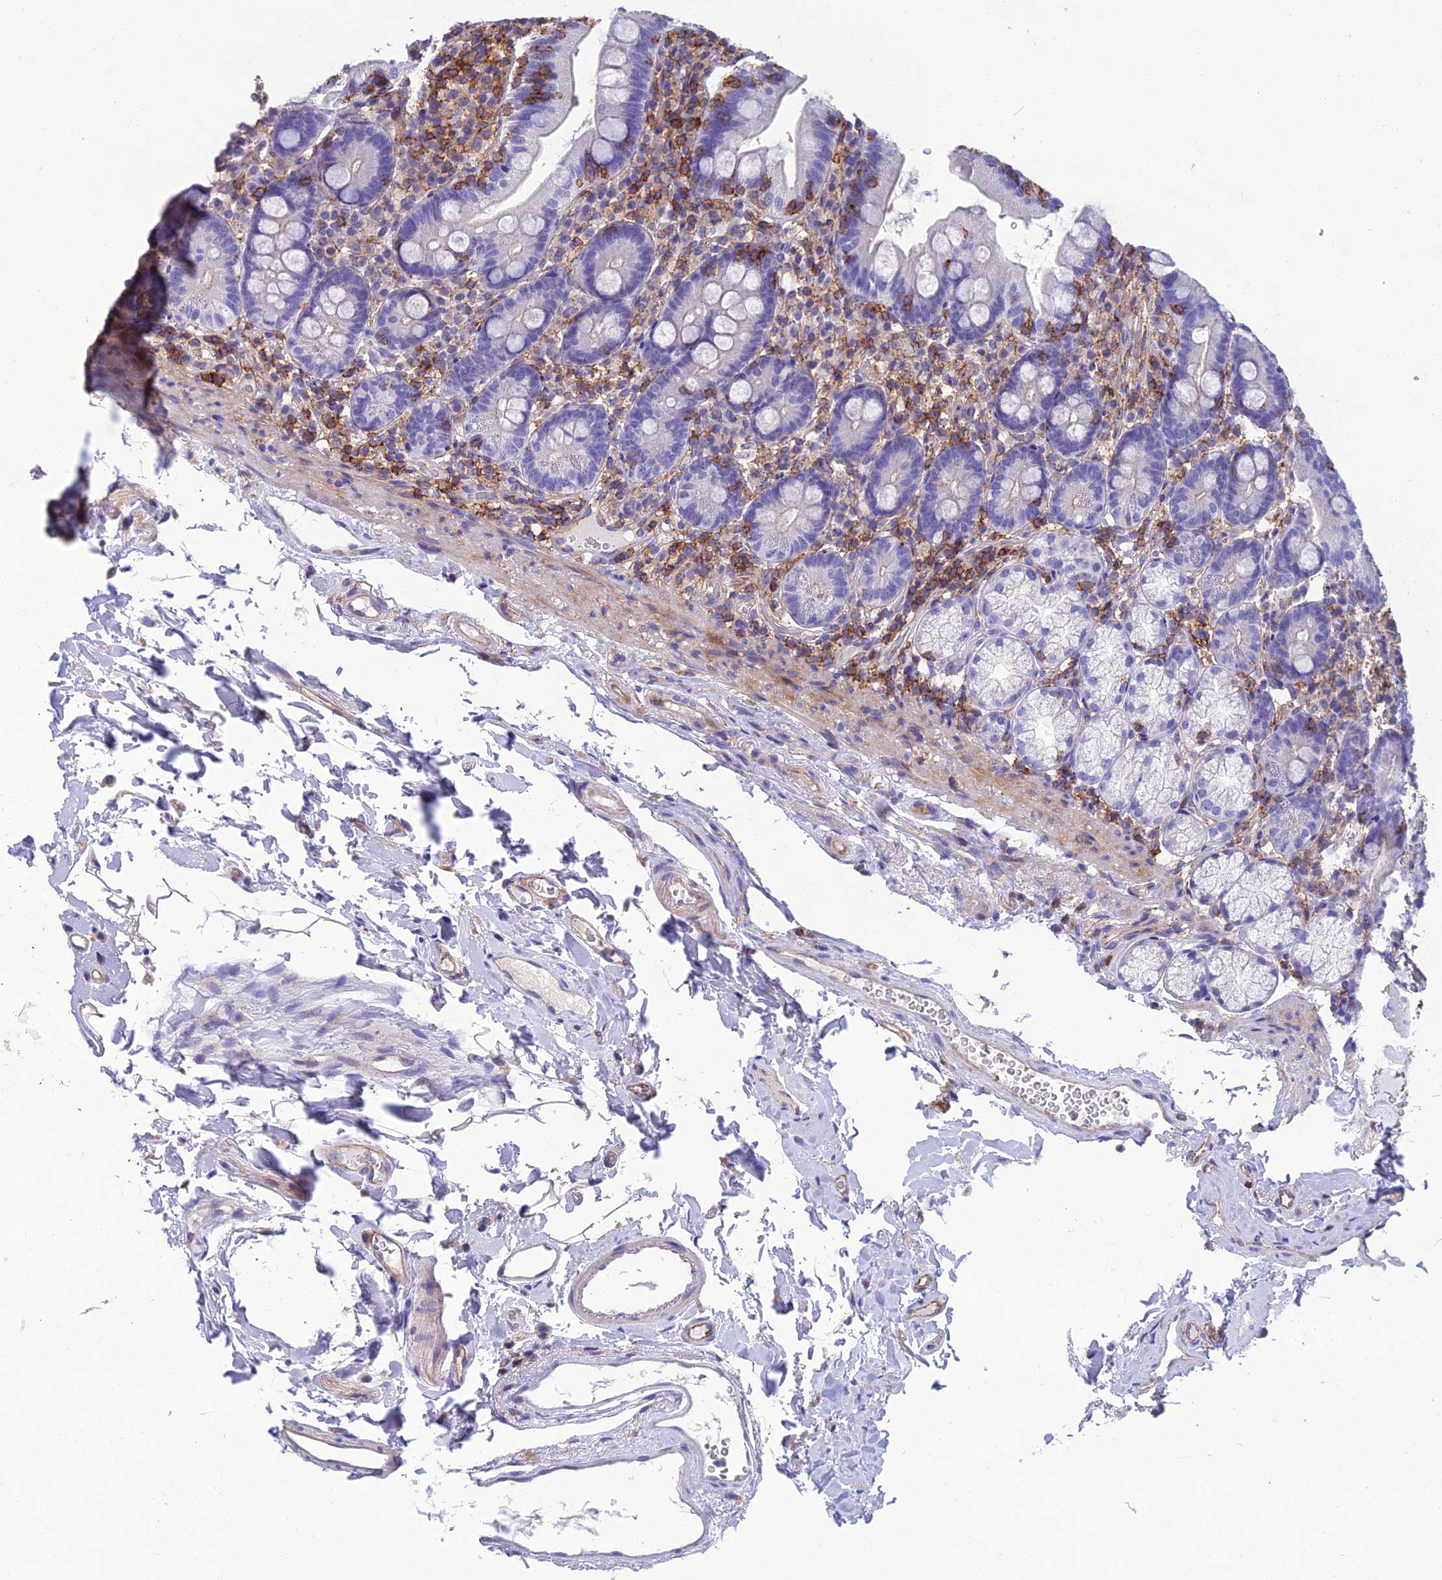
{"staining": {"intensity": "weak", "quantity": "<25%", "location": "cytoplasmic/membranous"}, "tissue": "duodenum", "cell_type": "Glandular cells", "image_type": "normal", "snomed": [{"axis": "morphology", "description": "Normal tissue, NOS"}, {"axis": "topography", "description": "Duodenum"}], "caption": "Duodenum stained for a protein using immunohistochemistry (IHC) displays no positivity glandular cells.", "gene": "PPP1R18", "patient": {"sex": "female", "age": 67}}